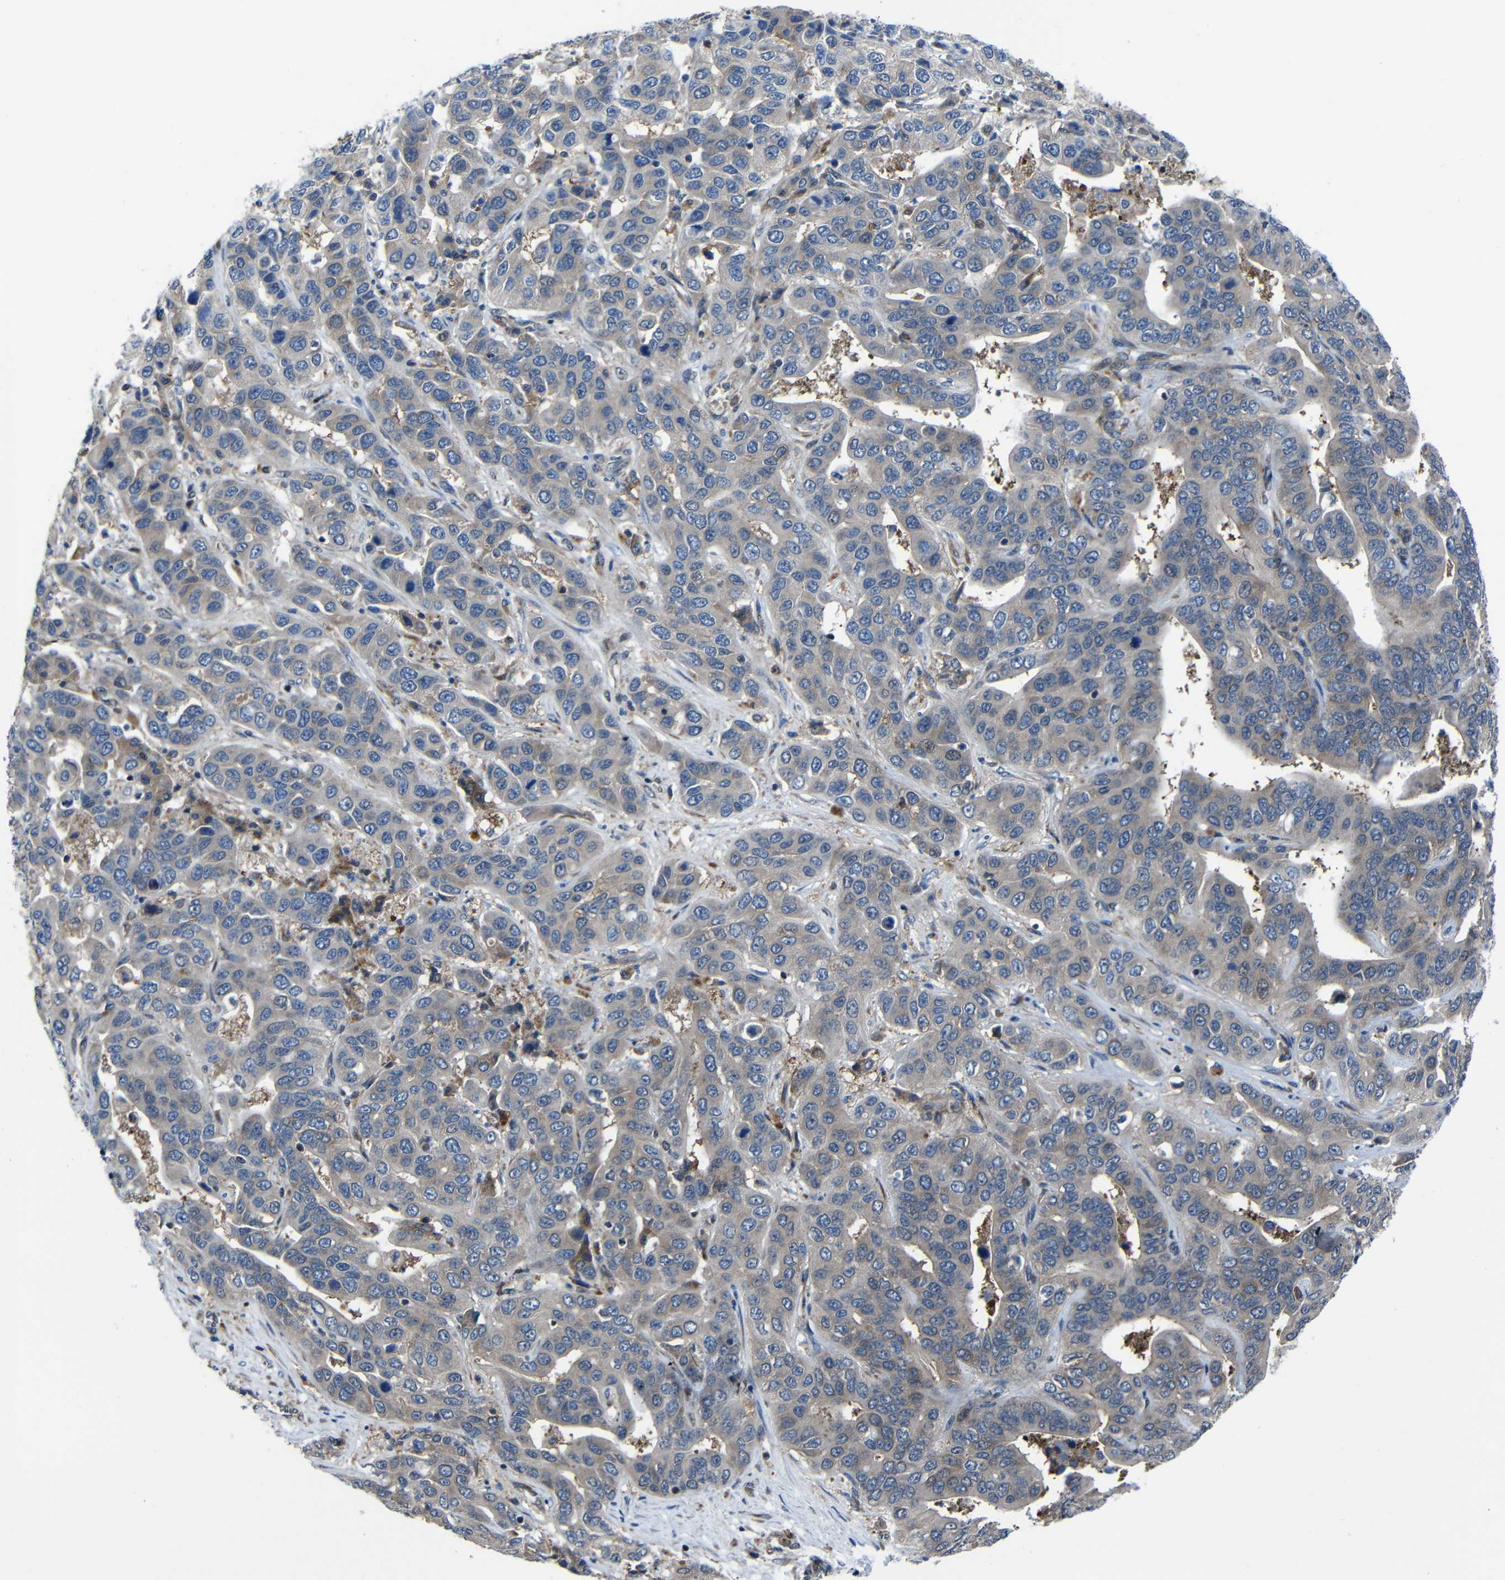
{"staining": {"intensity": "moderate", "quantity": "25%-75%", "location": "cytoplasmic/membranous"}, "tissue": "liver cancer", "cell_type": "Tumor cells", "image_type": "cancer", "snomed": [{"axis": "morphology", "description": "Cholangiocarcinoma"}, {"axis": "topography", "description": "Liver"}], "caption": "A brown stain highlights moderate cytoplasmic/membranous positivity of a protein in human liver cancer (cholangiocarcinoma) tumor cells.", "gene": "KIAA0513", "patient": {"sex": "female", "age": 52}}